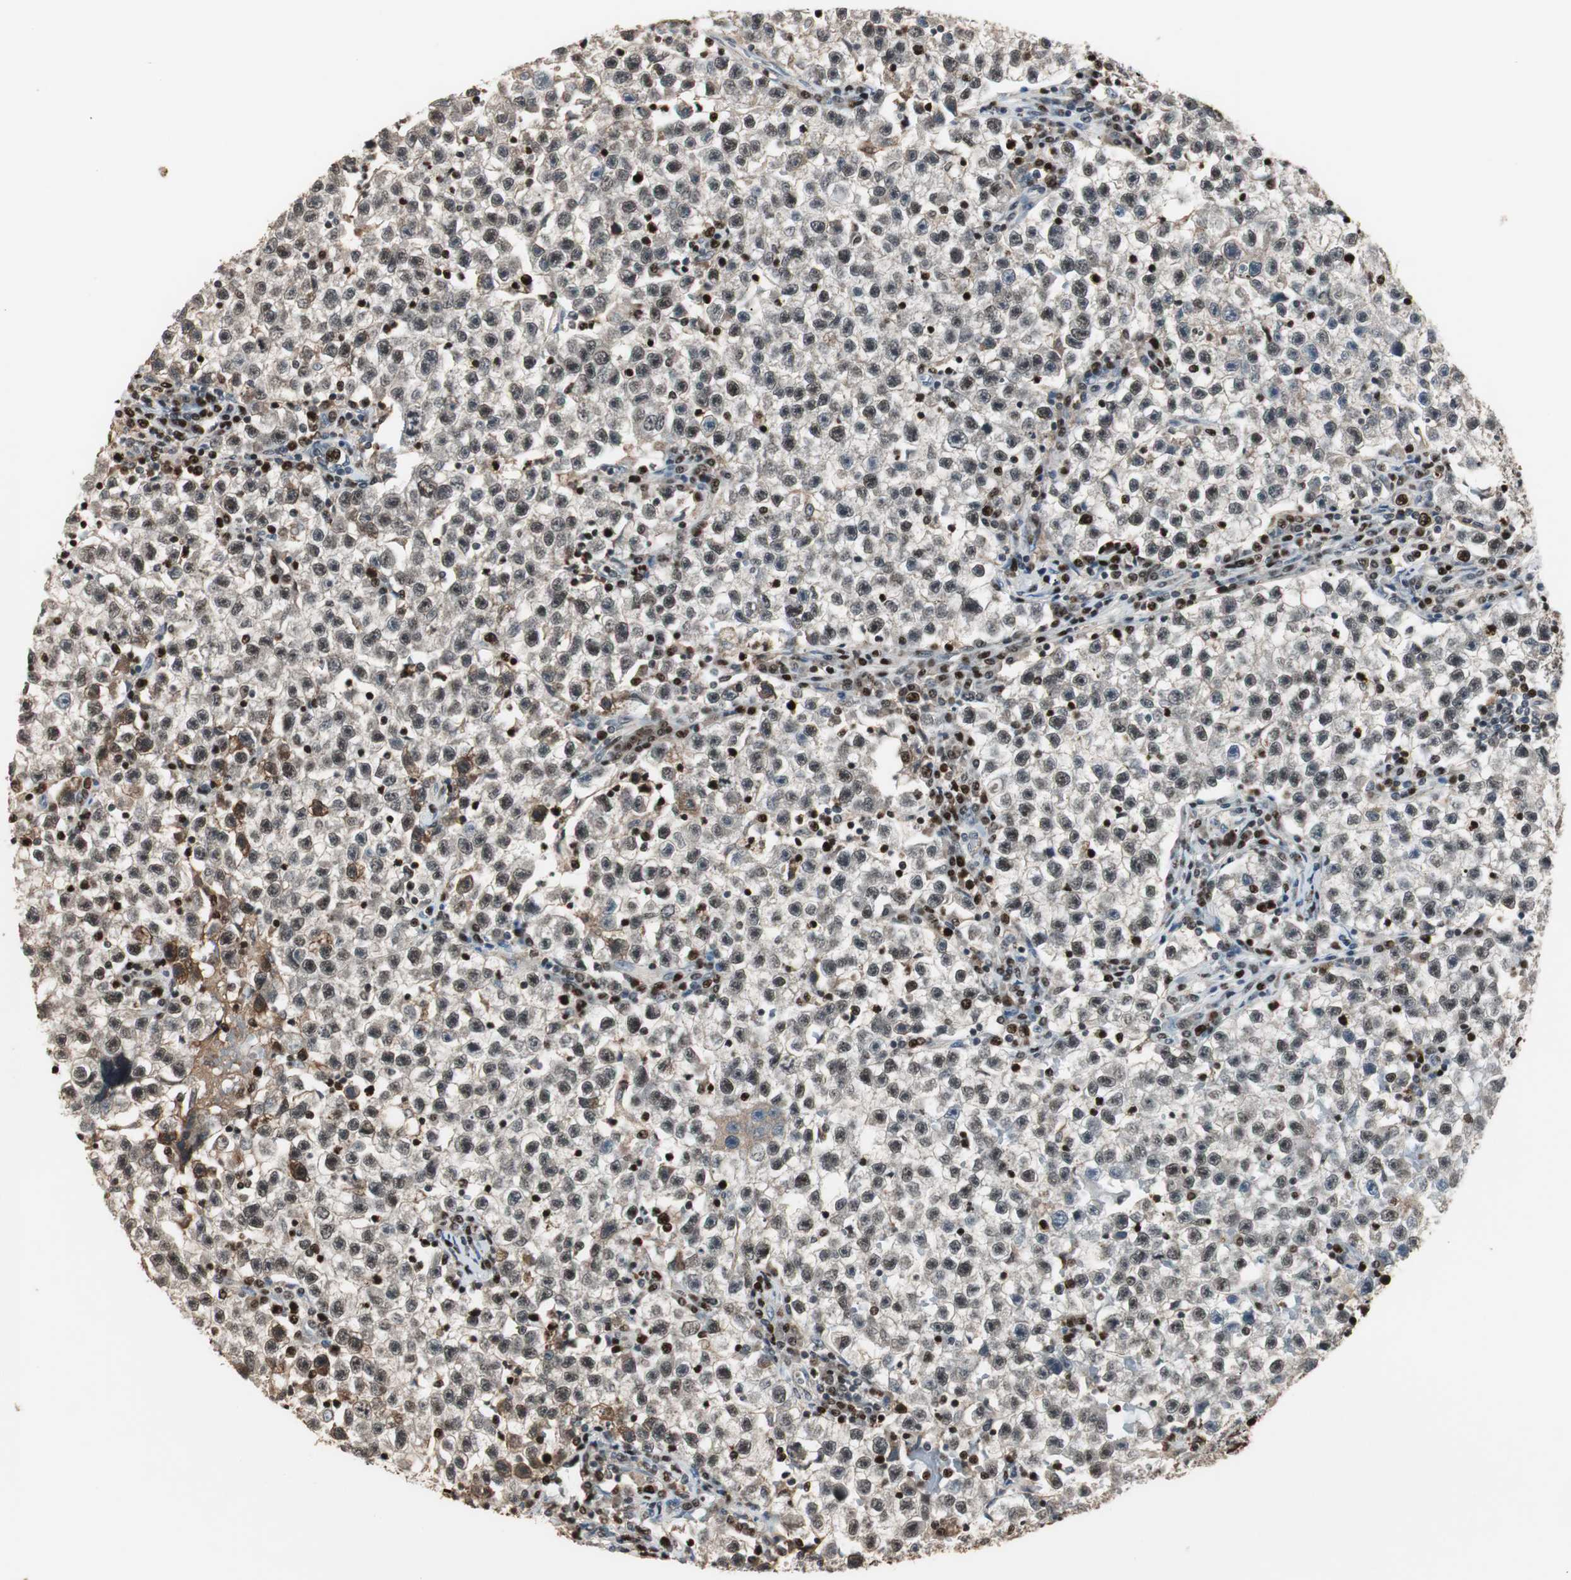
{"staining": {"intensity": "moderate", "quantity": "25%-75%", "location": "nuclear"}, "tissue": "testis cancer", "cell_type": "Tumor cells", "image_type": "cancer", "snomed": [{"axis": "morphology", "description": "Seminoma, NOS"}, {"axis": "topography", "description": "Testis"}], "caption": "Moderate nuclear expression is appreciated in about 25%-75% of tumor cells in seminoma (testis).", "gene": "FEN1", "patient": {"sex": "male", "age": 22}}